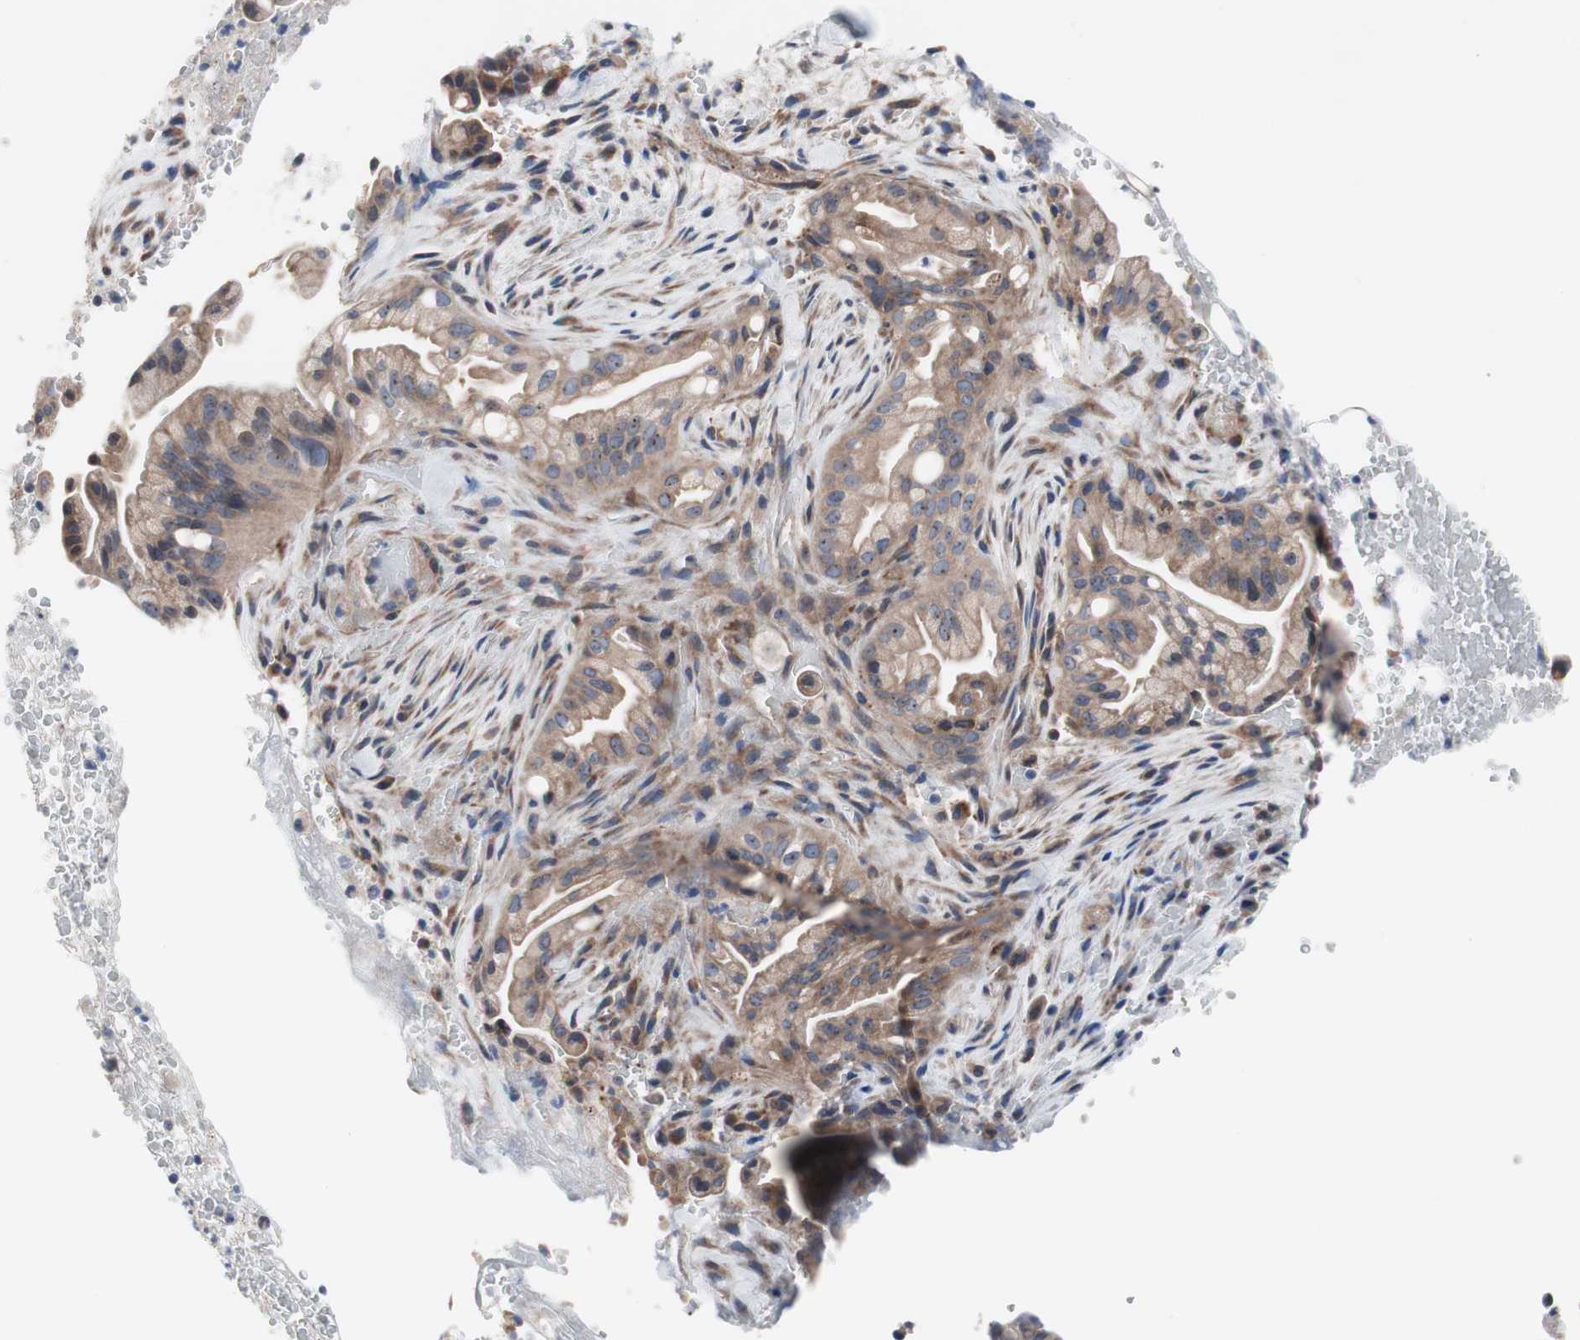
{"staining": {"intensity": "moderate", "quantity": "25%-75%", "location": "cytoplasmic/membranous"}, "tissue": "liver cancer", "cell_type": "Tumor cells", "image_type": "cancer", "snomed": [{"axis": "morphology", "description": "Cholangiocarcinoma"}, {"axis": "topography", "description": "Liver"}], "caption": "Protein staining by immunohistochemistry (IHC) demonstrates moderate cytoplasmic/membranous staining in about 25%-75% of tumor cells in liver cancer (cholangiocarcinoma).", "gene": "KANSL1", "patient": {"sex": "female", "age": 68}}